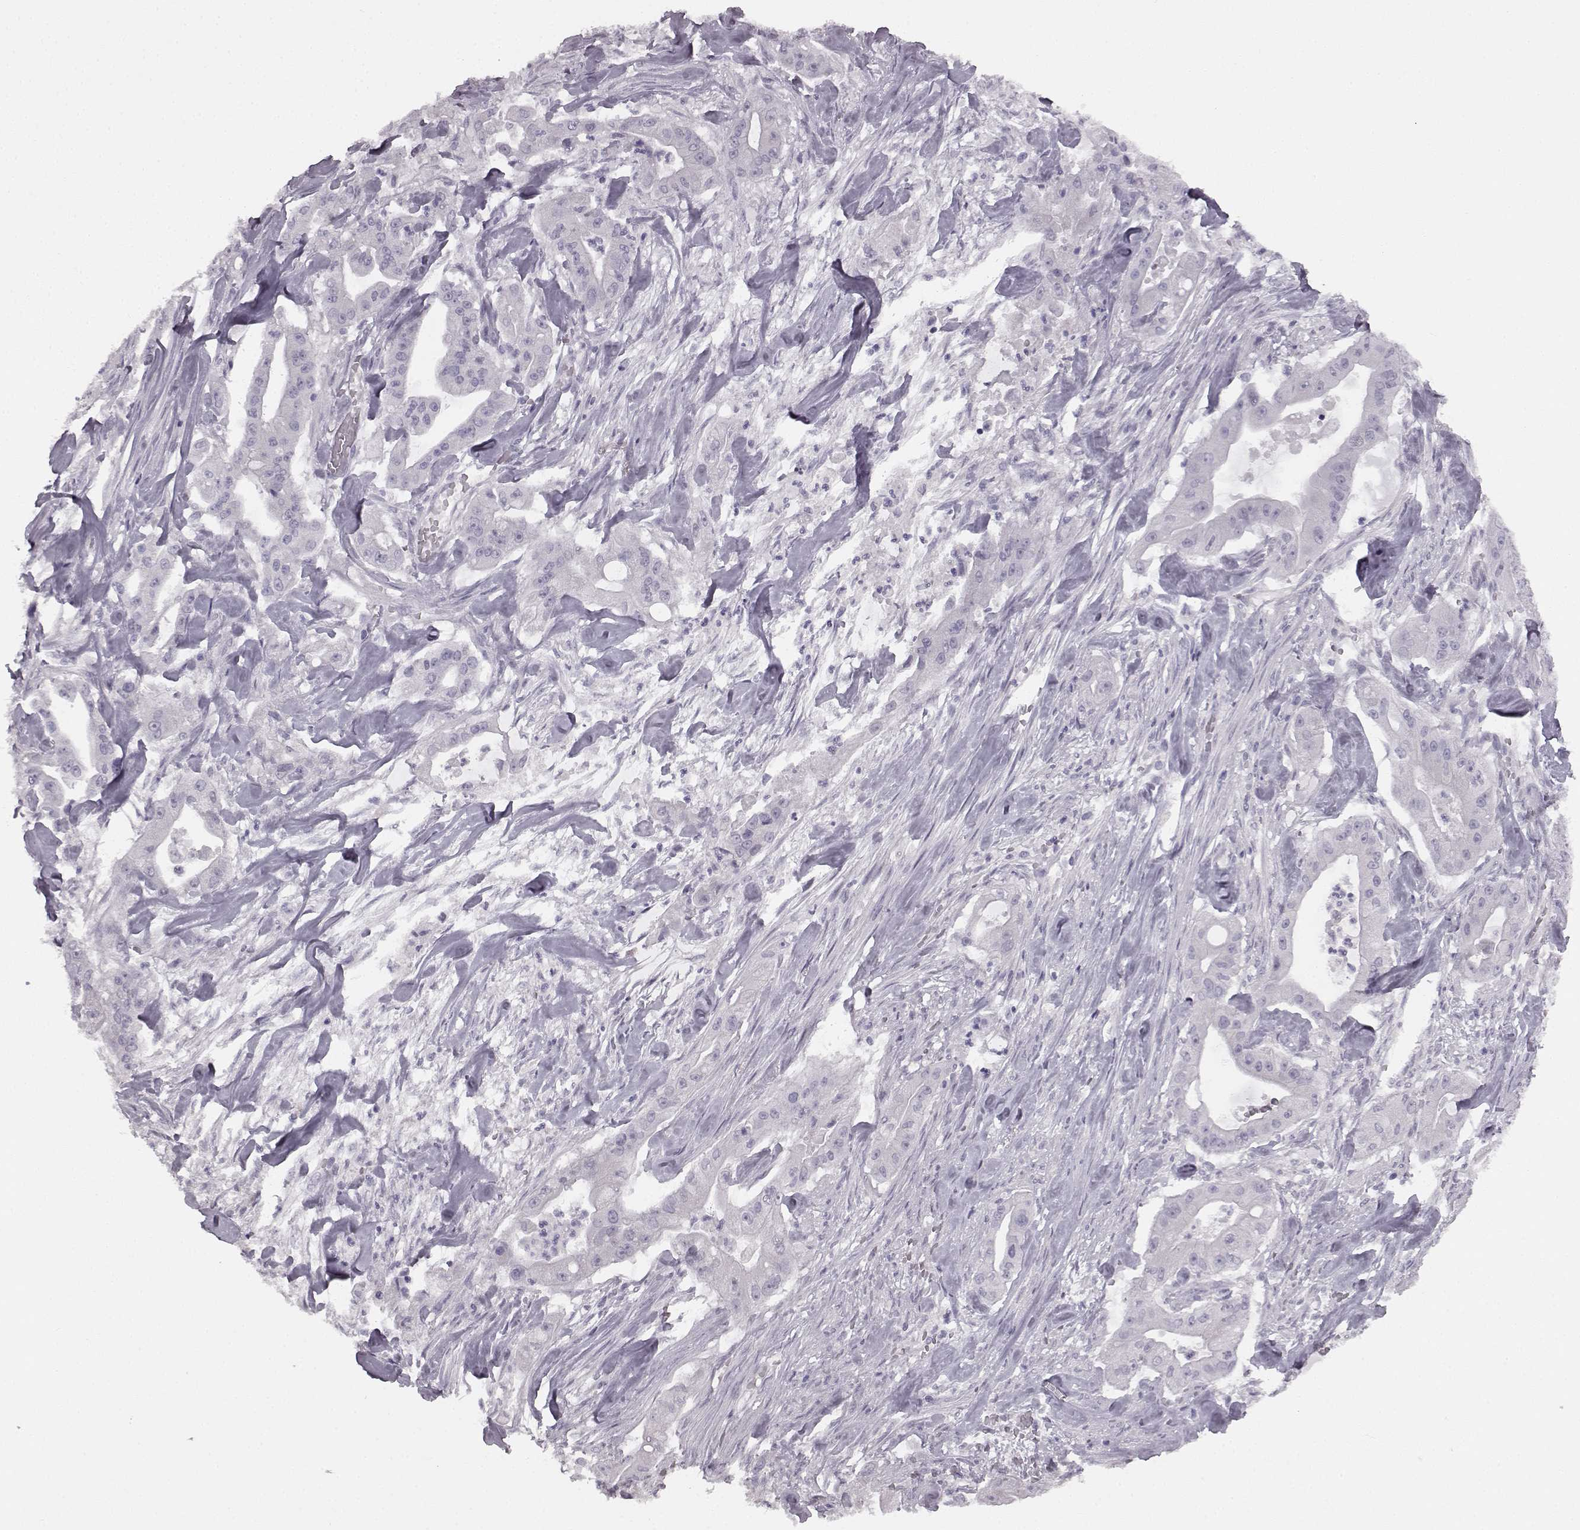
{"staining": {"intensity": "negative", "quantity": "none", "location": "none"}, "tissue": "pancreatic cancer", "cell_type": "Tumor cells", "image_type": "cancer", "snomed": [{"axis": "morphology", "description": "Normal tissue, NOS"}, {"axis": "morphology", "description": "Inflammation, NOS"}, {"axis": "morphology", "description": "Adenocarcinoma, NOS"}, {"axis": "topography", "description": "Pancreas"}], "caption": "An immunohistochemistry (IHC) histopathology image of pancreatic adenocarcinoma is shown. There is no staining in tumor cells of pancreatic adenocarcinoma.", "gene": "SEMG2", "patient": {"sex": "male", "age": 57}}